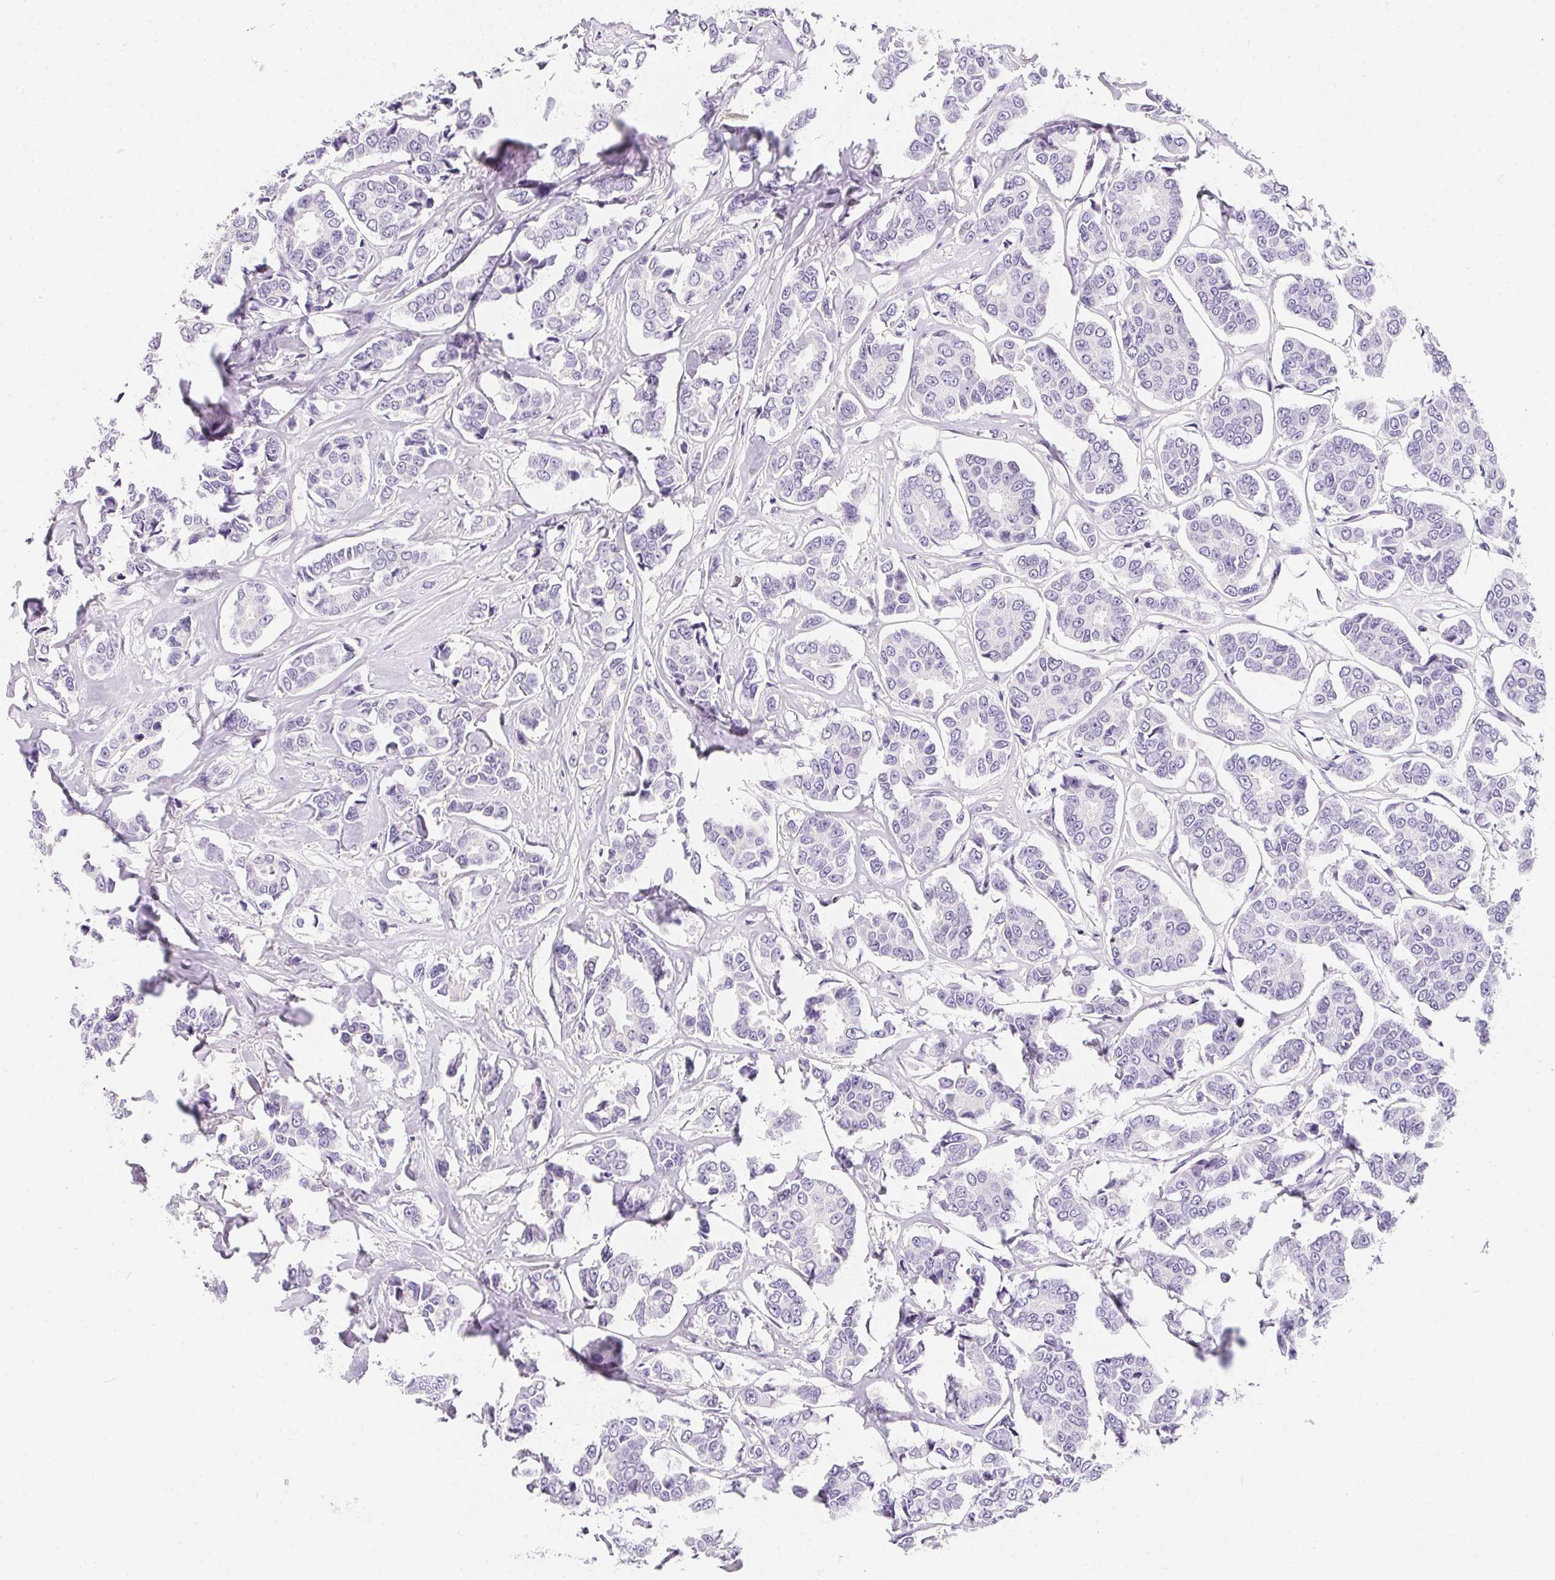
{"staining": {"intensity": "negative", "quantity": "none", "location": "none"}, "tissue": "breast cancer", "cell_type": "Tumor cells", "image_type": "cancer", "snomed": [{"axis": "morphology", "description": "Duct carcinoma"}, {"axis": "topography", "description": "Breast"}], "caption": "Immunohistochemistry (IHC) image of breast cancer (infiltrating ductal carcinoma) stained for a protein (brown), which exhibits no expression in tumor cells.", "gene": "AQP5", "patient": {"sex": "female", "age": 94}}